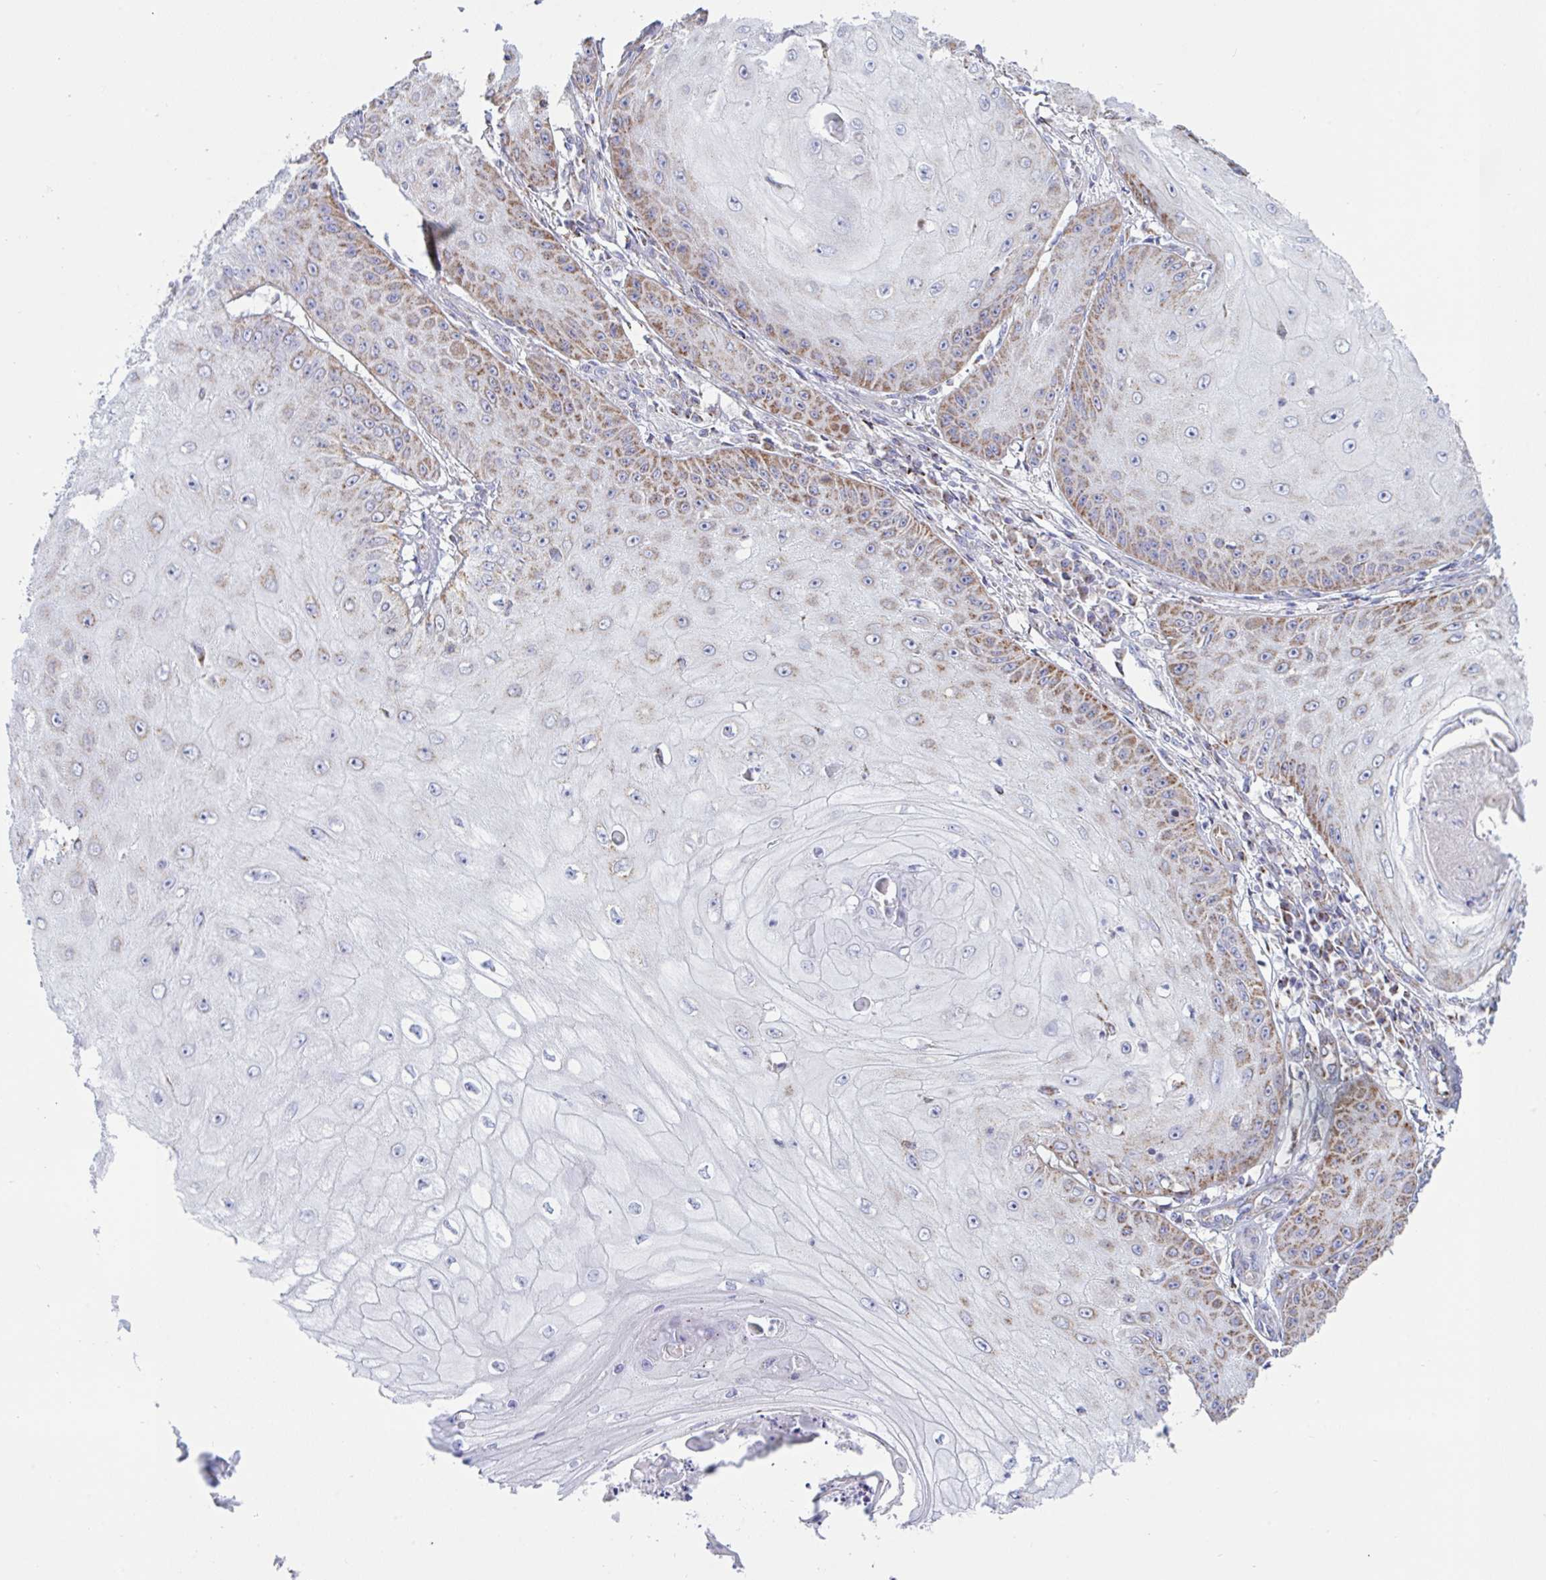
{"staining": {"intensity": "moderate", "quantity": "25%-75%", "location": "cytoplasmic/membranous"}, "tissue": "skin cancer", "cell_type": "Tumor cells", "image_type": "cancer", "snomed": [{"axis": "morphology", "description": "Squamous cell carcinoma, NOS"}, {"axis": "topography", "description": "Skin"}], "caption": "Protein staining displays moderate cytoplasmic/membranous positivity in about 25%-75% of tumor cells in skin squamous cell carcinoma.", "gene": "HSPE1", "patient": {"sex": "male", "age": 70}}